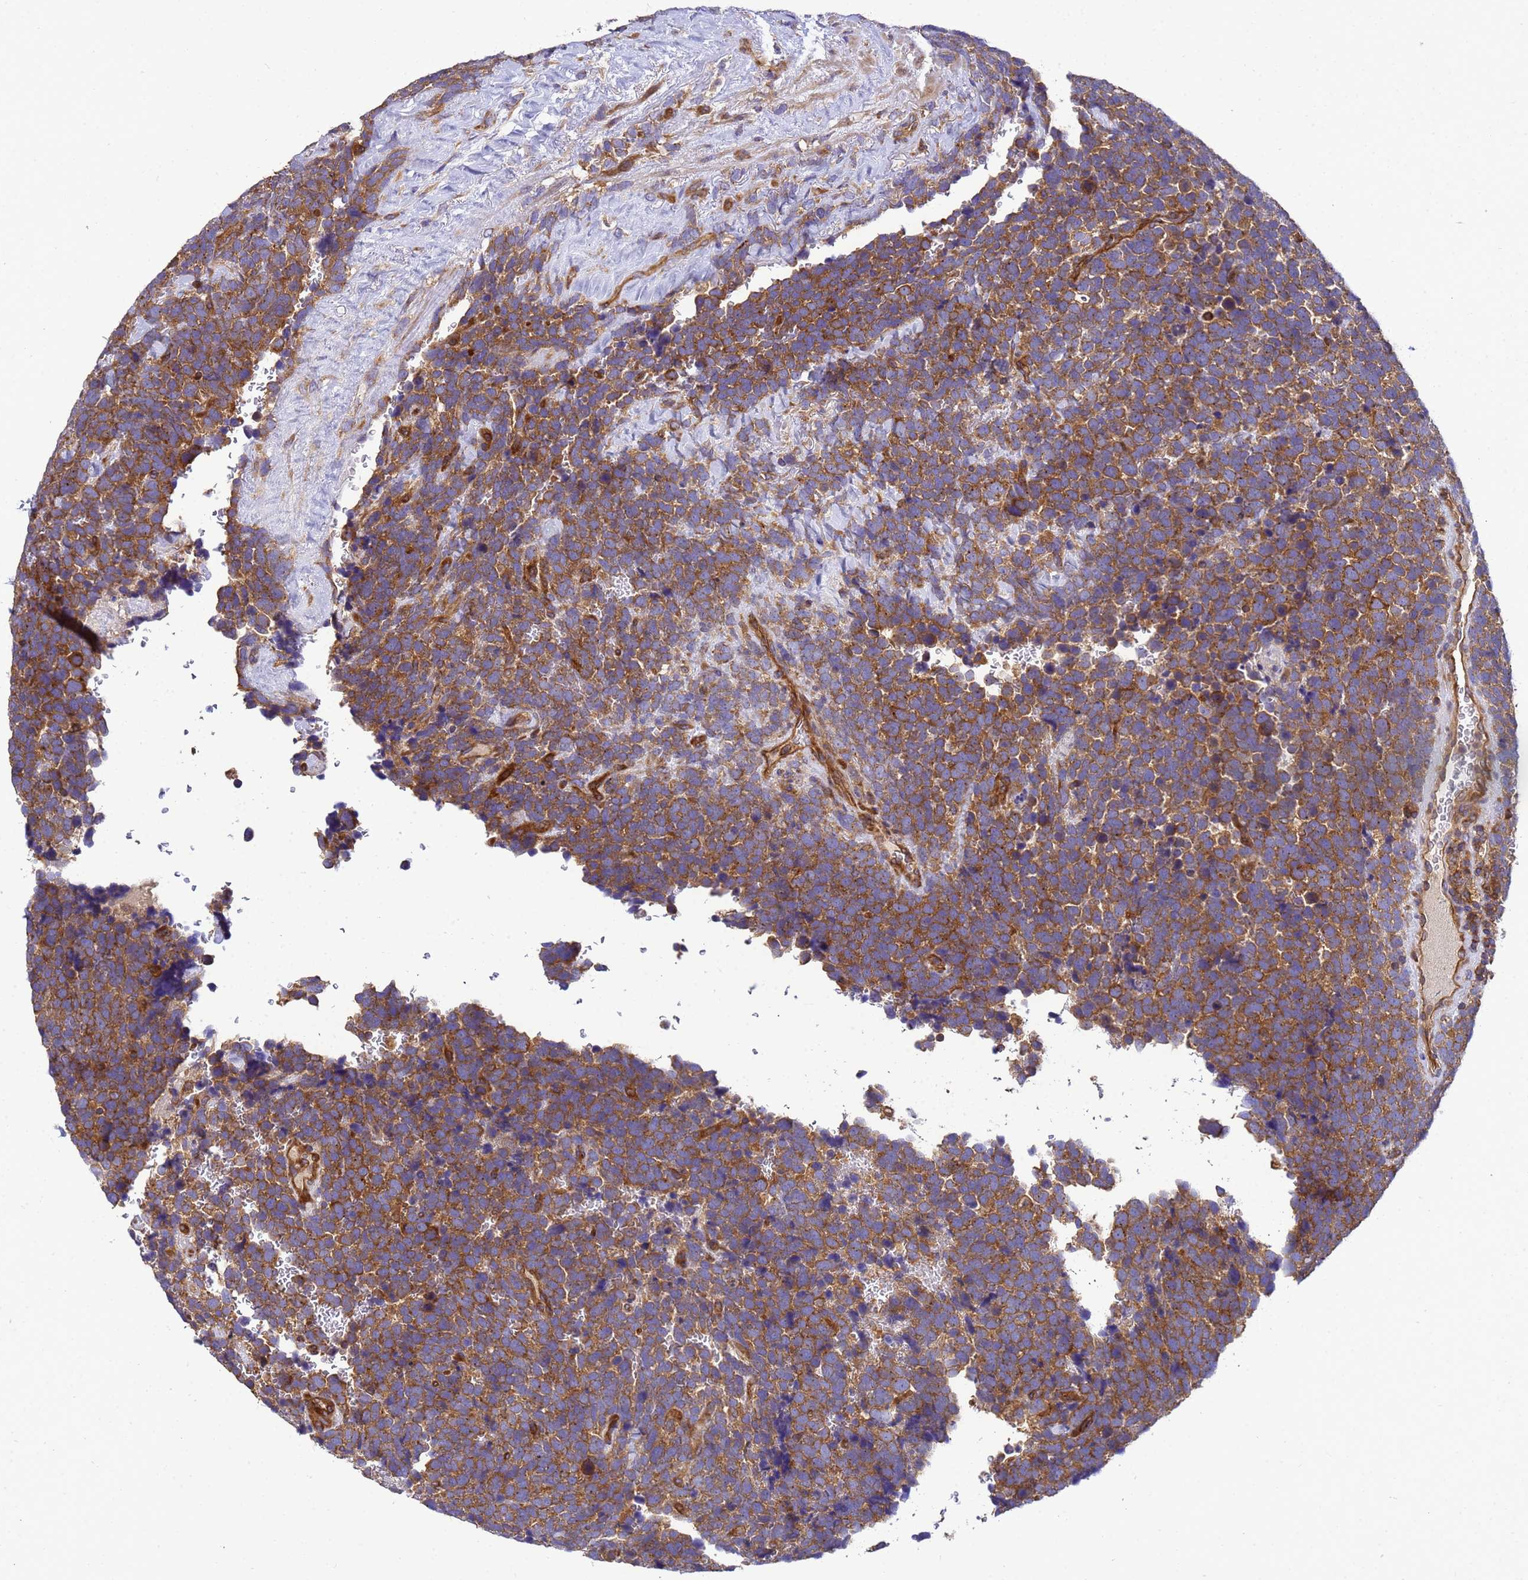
{"staining": {"intensity": "strong", "quantity": ">75%", "location": "cytoplasmic/membranous"}, "tissue": "urothelial cancer", "cell_type": "Tumor cells", "image_type": "cancer", "snomed": [{"axis": "morphology", "description": "Urothelial carcinoma, High grade"}, {"axis": "topography", "description": "Urinary bladder"}], "caption": "Immunohistochemical staining of high-grade urothelial carcinoma displays strong cytoplasmic/membranous protein staining in about >75% of tumor cells.", "gene": "BECN1", "patient": {"sex": "female", "age": 82}}